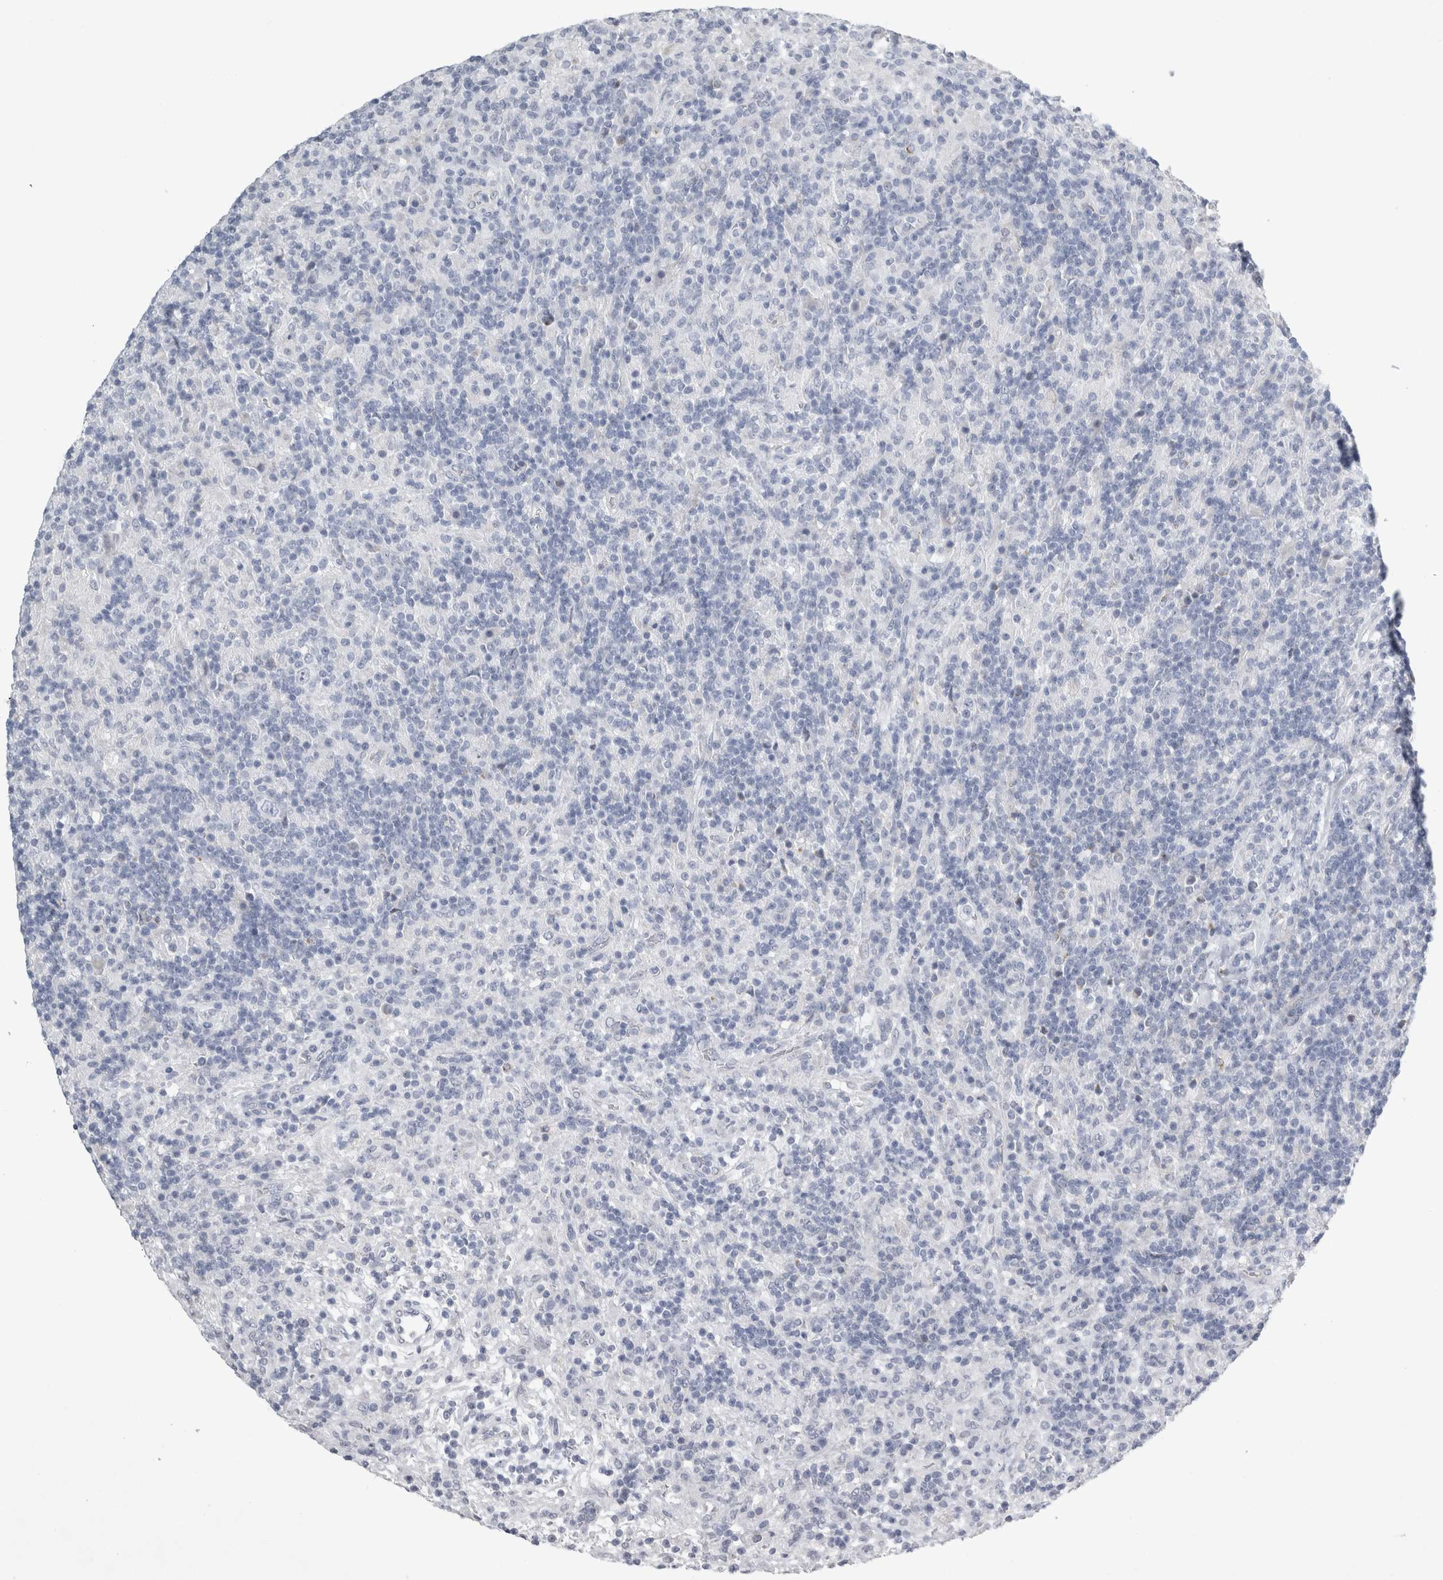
{"staining": {"intensity": "negative", "quantity": "none", "location": "none"}, "tissue": "lymphoma", "cell_type": "Tumor cells", "image_type": "cancer", "snomed": [{"axis": "morphology", "description": "Hodgkin's disease, NOS"}, {"axis": "topography", "description": "Lymph node"}], "caption": "A histopathology image of lymphoma stained for a protein demonstrates no brown staining in tumor cells. (Brightfield microscopy of DAB (3,3'-diaminobenzidine) immunohistochemistry at high magnification).", "gene": "FXYD7", "patient": {"sex": "male", "age": 70}}